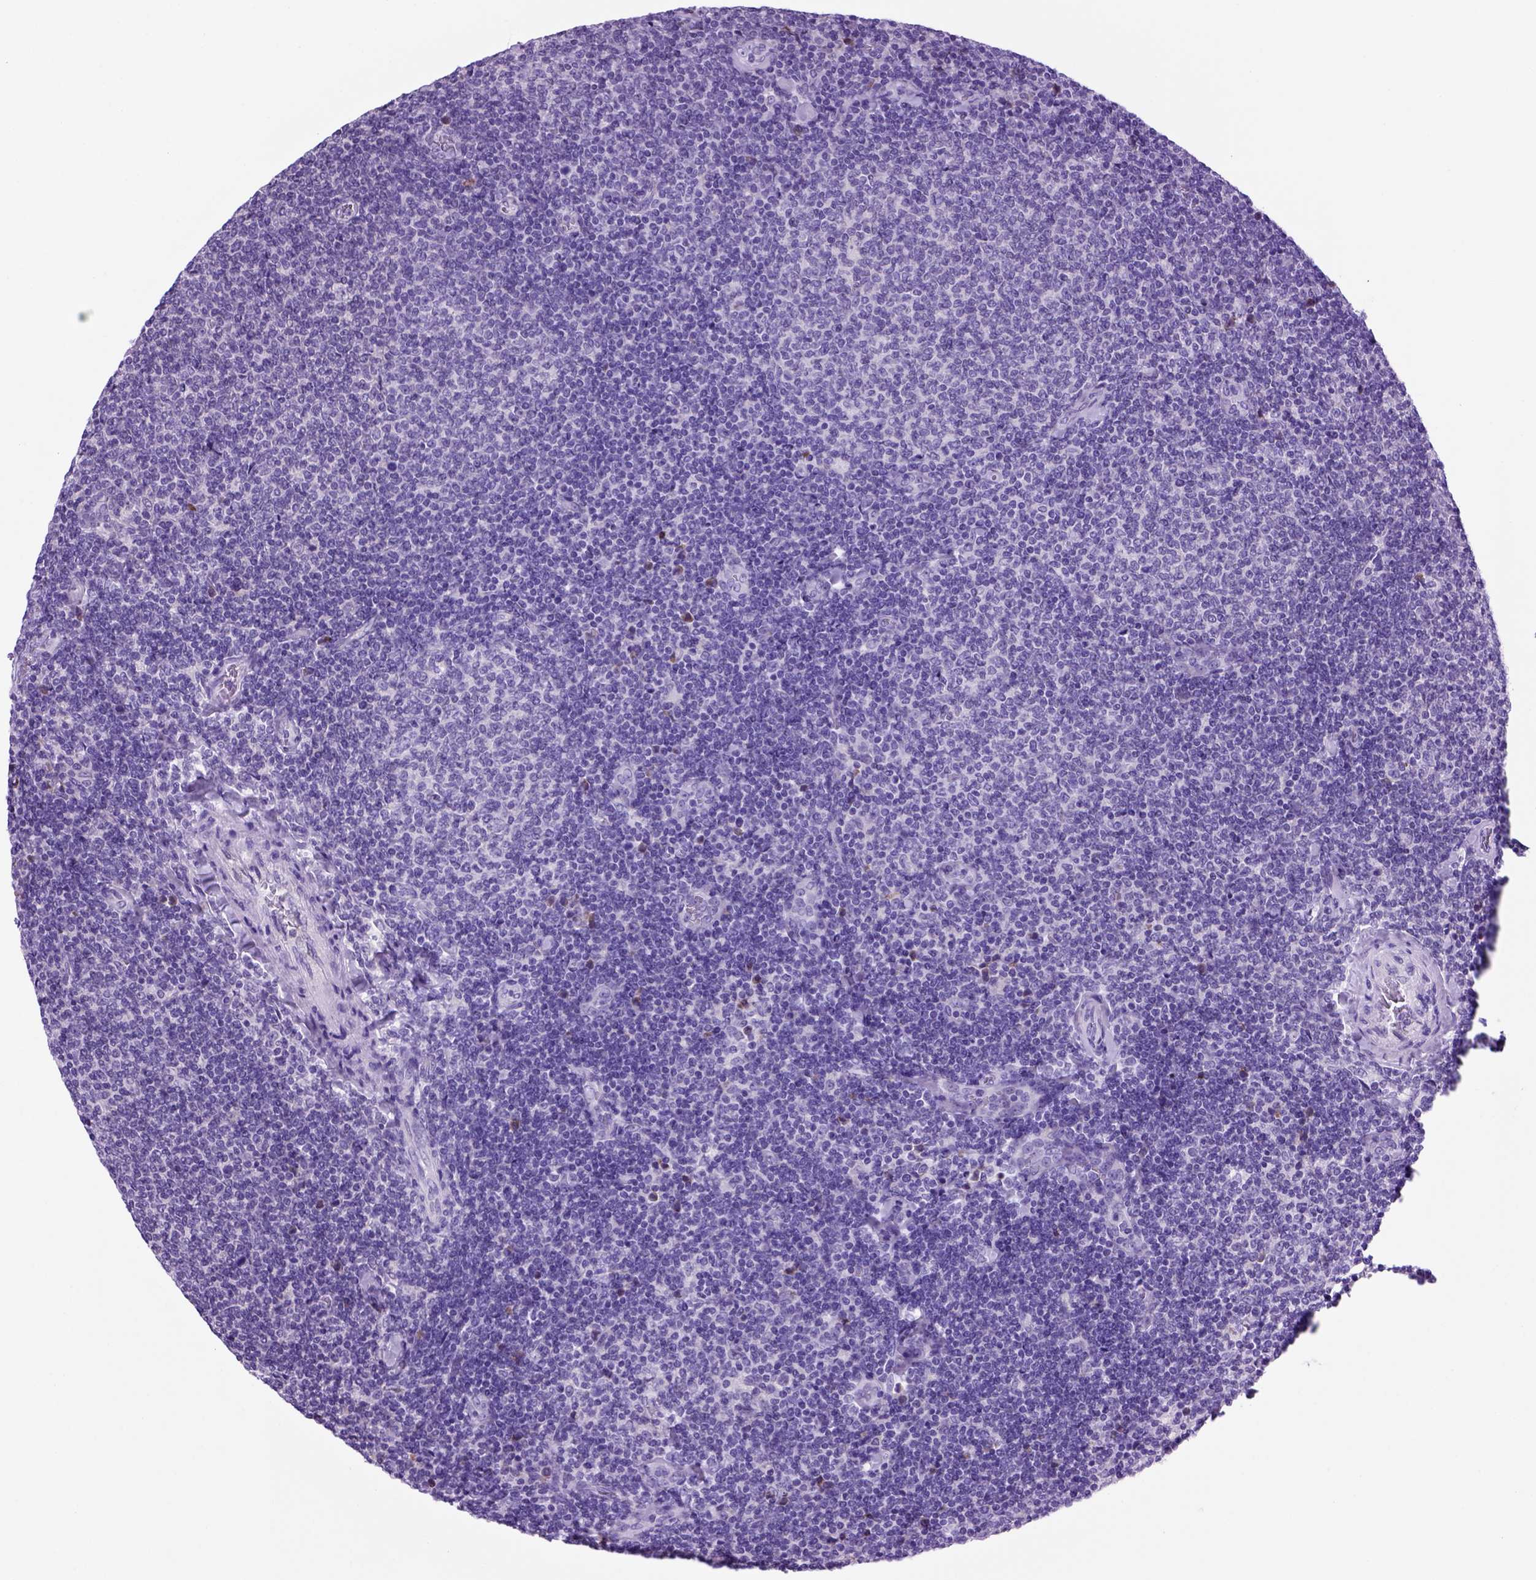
{"staining": {"intensity": "negative", "quantity": "none", "location": "none"}, "tissue": "lymphoma", "cell_type": "Tumor cells", "image_type": "cancer", "snomed": [{"axis": "morphology", "description": "Malignant lymphoma, non-Hodgkin's type, Low grade"}, {"axis": "topography", "description": "Lymph node"}], "caption": "Malignant lymphoma, non-Hodgkin's type (low-grade) stained for a protein using IHC exhibits no staining tumor cells.", "gene": "HHIPL2", "patient": {"sex": "male", "age": 52}}